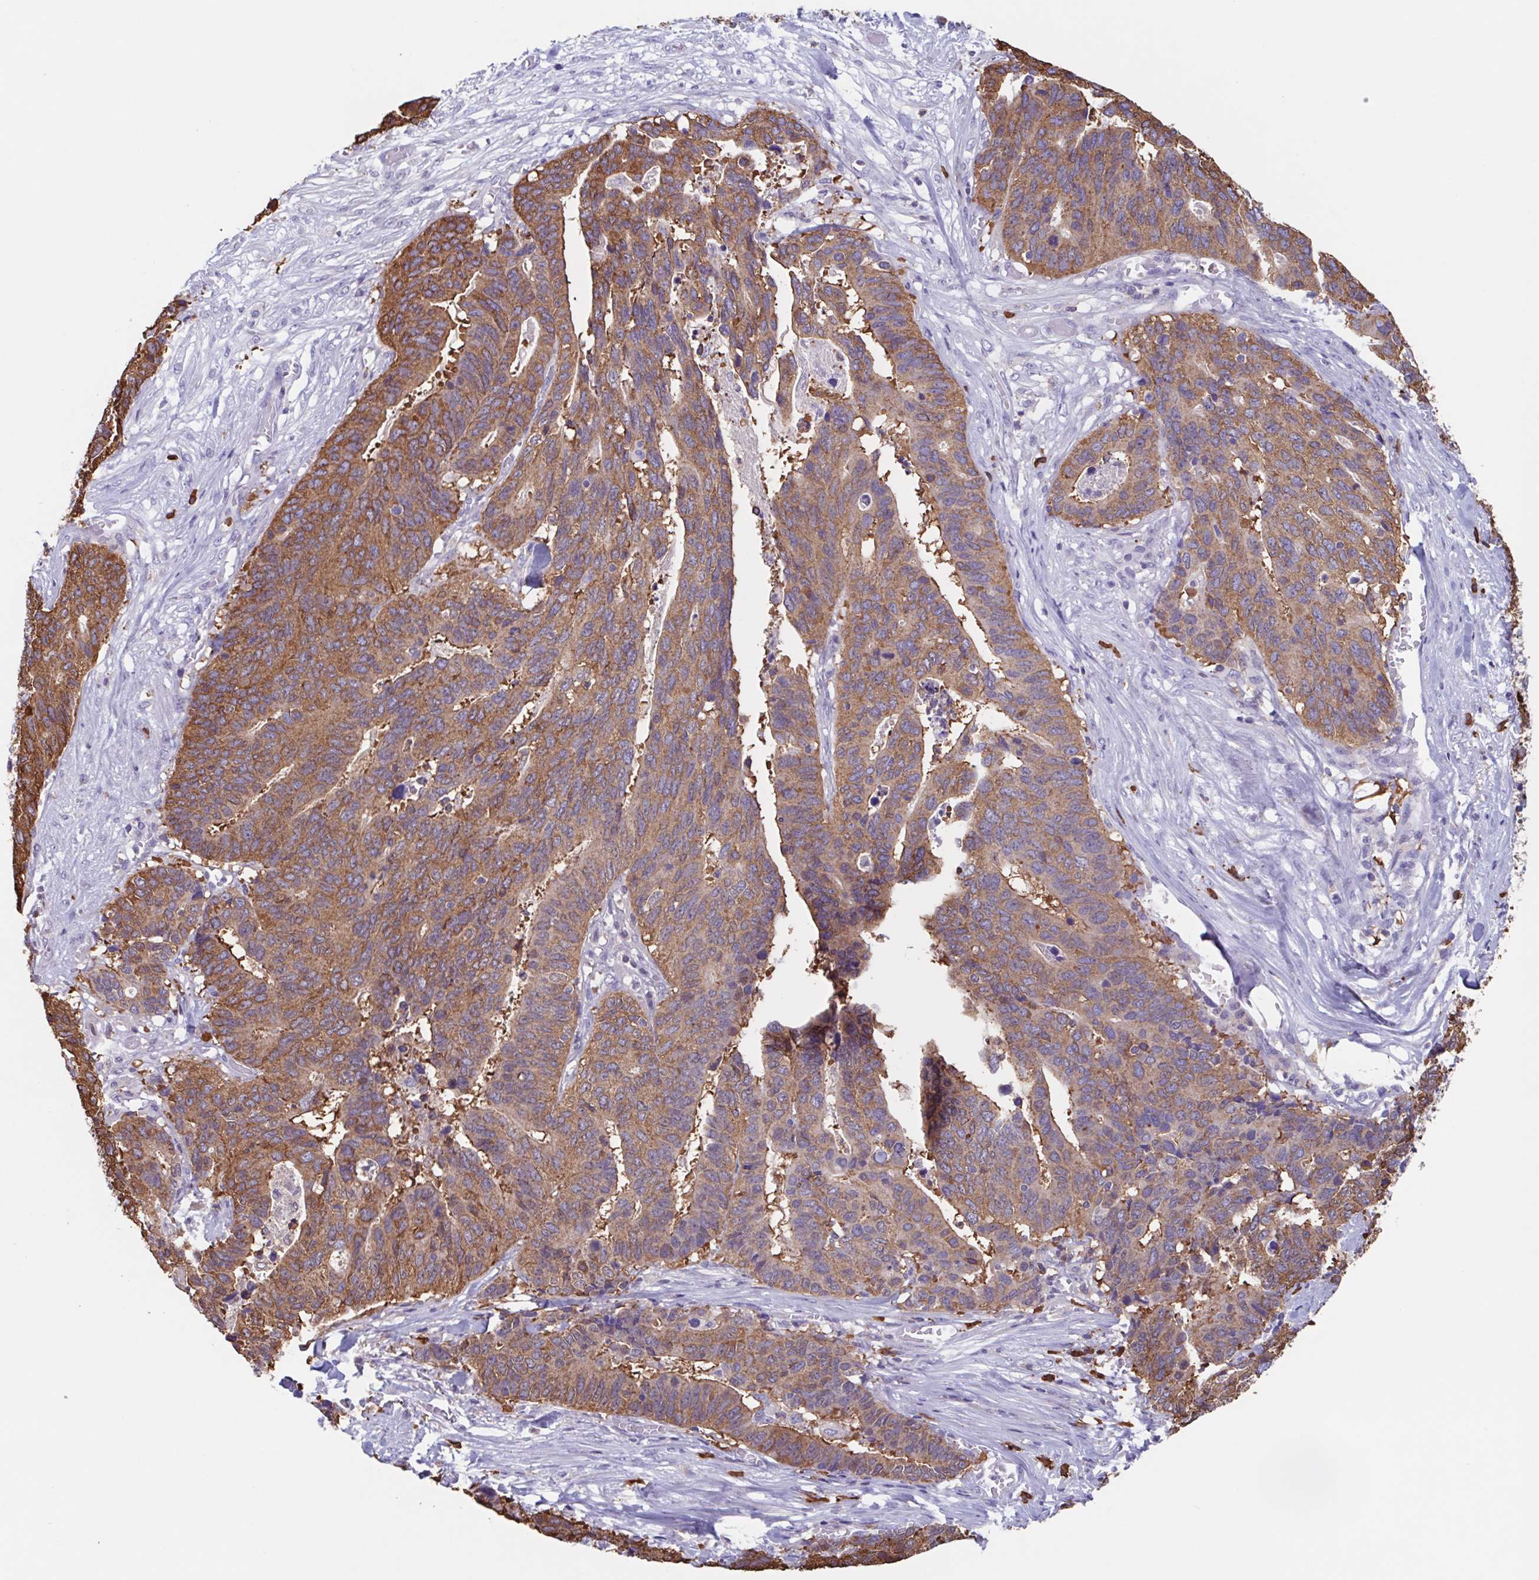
{"staining": {"intensity": "moderate", "quantity": ">75%", "location": "cytoplasmic/membranous"}, "tissue": "stomach cancer", "cell_type": "Tumor cells", "image_type": "cancer", "snomed": [{"axis": "morphology", "description": "Adenocarcinoma, NOS"}, {"axis": "topography", "description": "Stomach, upper"}], "caption": "The immunohistochemical stain labels moderate cytoplasmic/membranous expression in tumor cells of stomach cancer tissue. (Stains: DAB in brown, nuclei in blue, Microscopy: brightfield microscopy at high magnification).", "gene": "TPD52", "patient": {"sex": "female", "age": 67}}